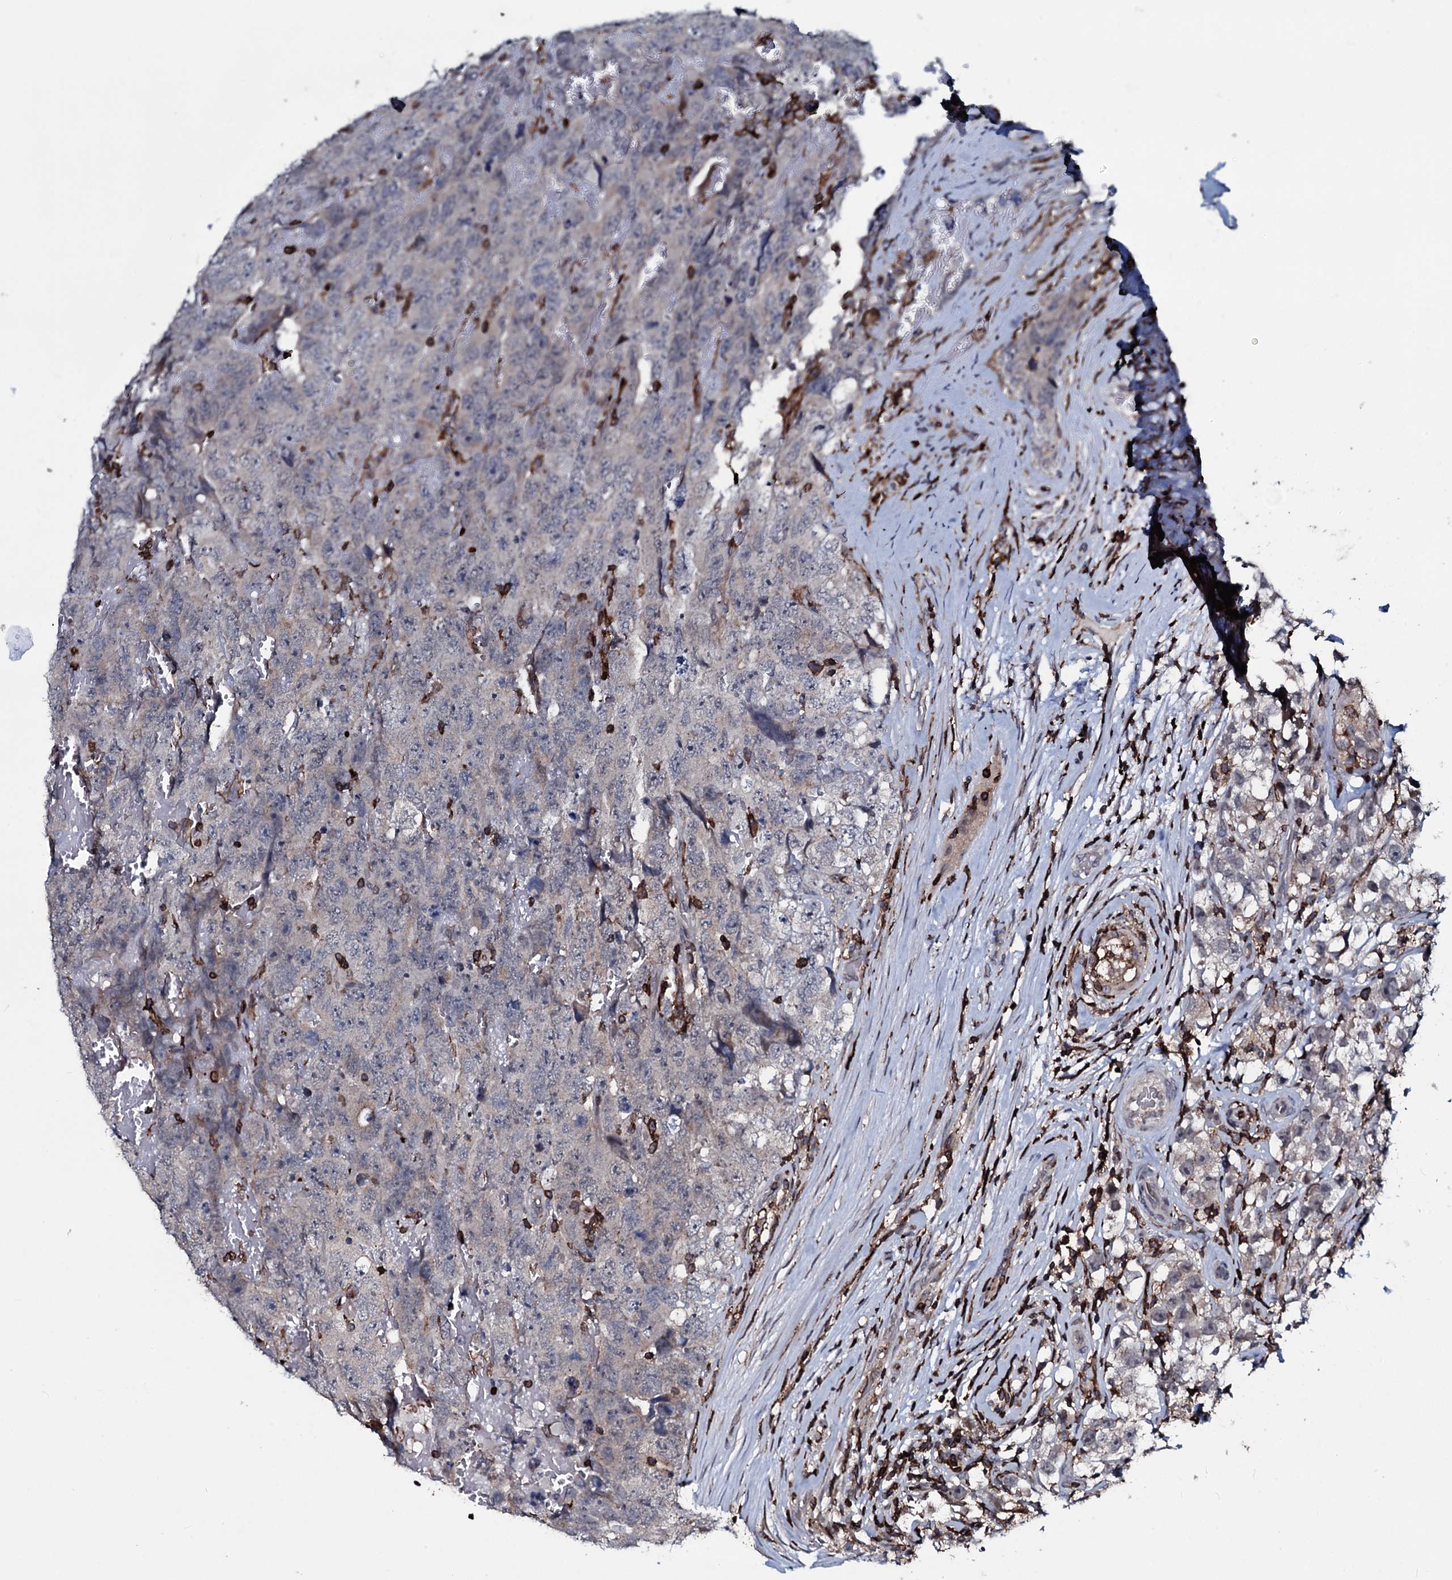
{"staining": {"intensity": "weak", "quantity": "<25%", "location": "cytoplasmic/membranous"}, "tissue": "testis cancer", "cell_type": "Tumor cells", "image_type": "cancer", "snomed": [{"axis": "morphology", "description": "Carcinoma, Embryonal, NOS"}, {"axis": "topography", "description": "Testis"}], "caption": "Tumor cells are negative for protein expression in human embryonal carcinoma (testis).", "gene": "OGFOD2", "patient": {"sex": "male", "age": 45}}